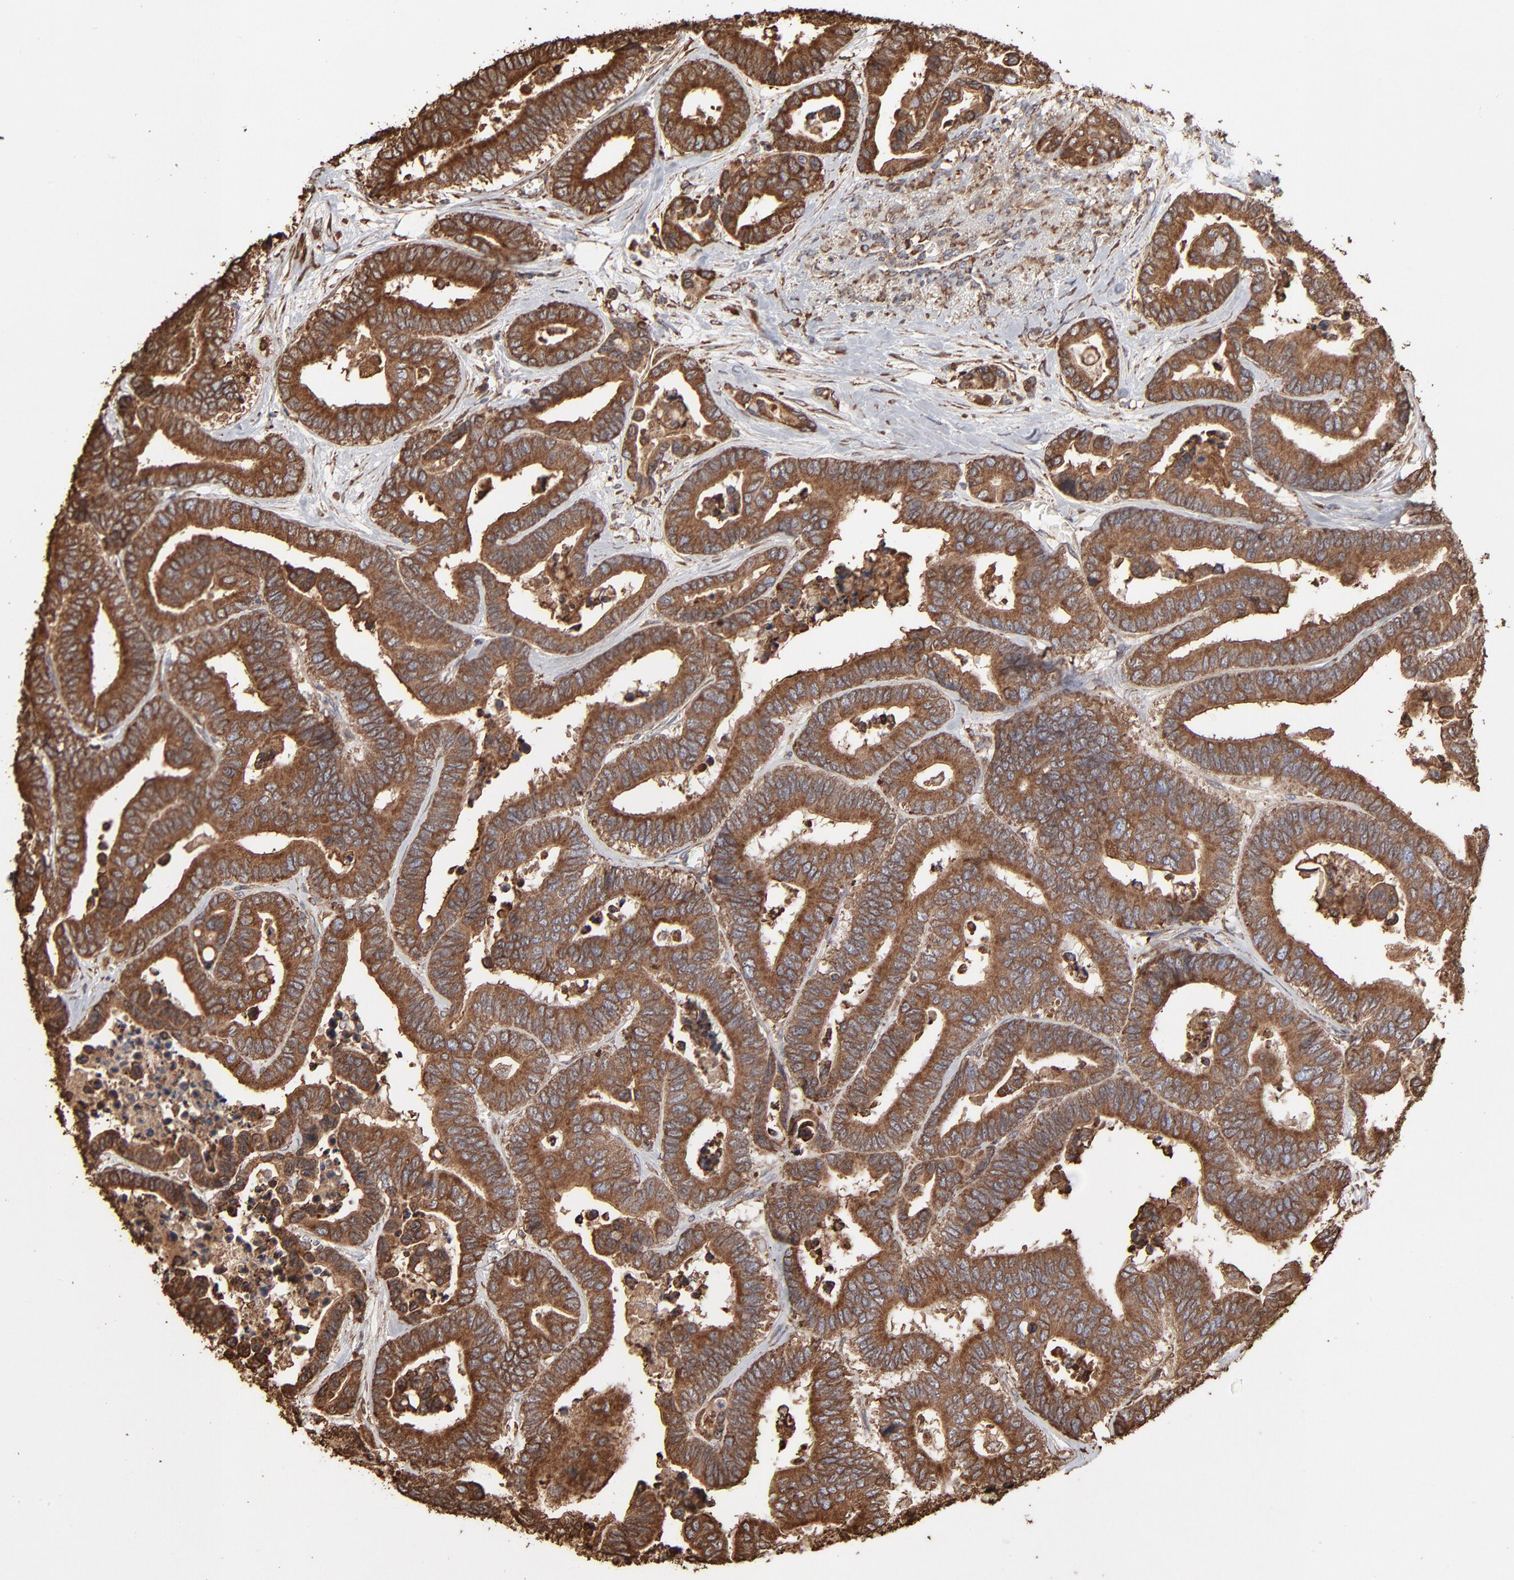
{"staining": {"intensity": "moderate", "quantity": ">75%", "location": "cytoplasmic/membranous"}, "tissue": "colorectal cancer", "cell_type": "Tumor cells", "image_type": "cancer", "snomed": [{"axis": "morphology", "description": "Adenocarcinoma, NOS"}, {"axis": "topography", "description": "Colon"}], "caption": "Brown immunohistochemical staining in human colorectal cancer (adenocarcinoma) shows moderate cytoplasmic/membranous expression in approximately >75% of tumor cells.", "gene": "PDIA3", "patient": {"sex": "male", "age": 82}}